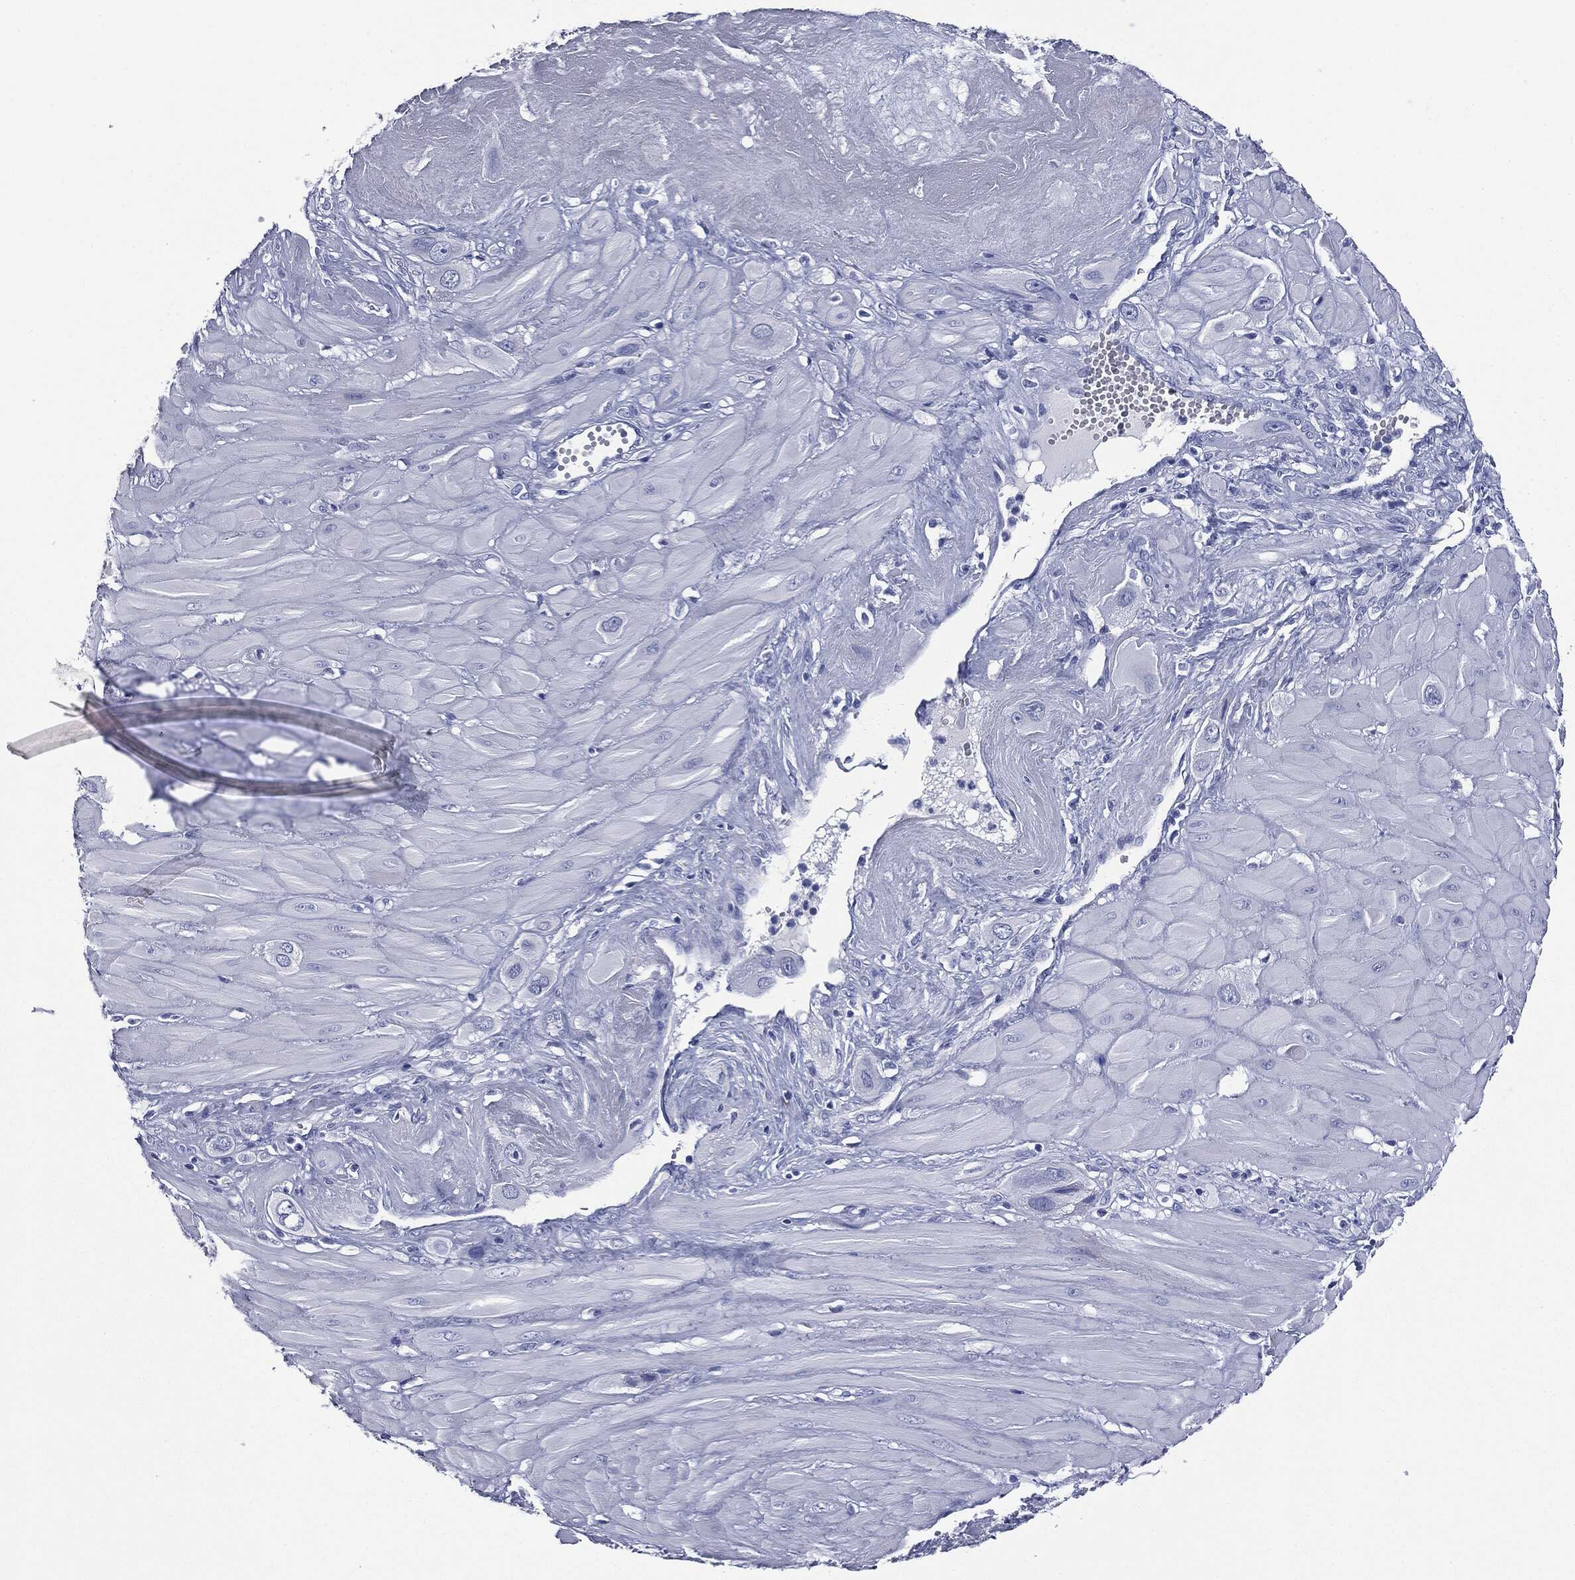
{"staining": {"intensity": "negative", "quantity": "none", "location": "none"}, "tissue": "cervical cancer", "cell_type": "Tumor cells", "image_type": "cancer", "snomed": [{"axis": "morphology", "description": "Squamous cell carcinoma, NOS"}, {"axis": "topography", "description": "Cervix"}], "caption": "Immunohistochemical staining of cervical squamous cell carcinoma reveals no significant staining in tumor cells.", "gene": "ATP2A1", "patient": {"sex": "female", "age": 34}}